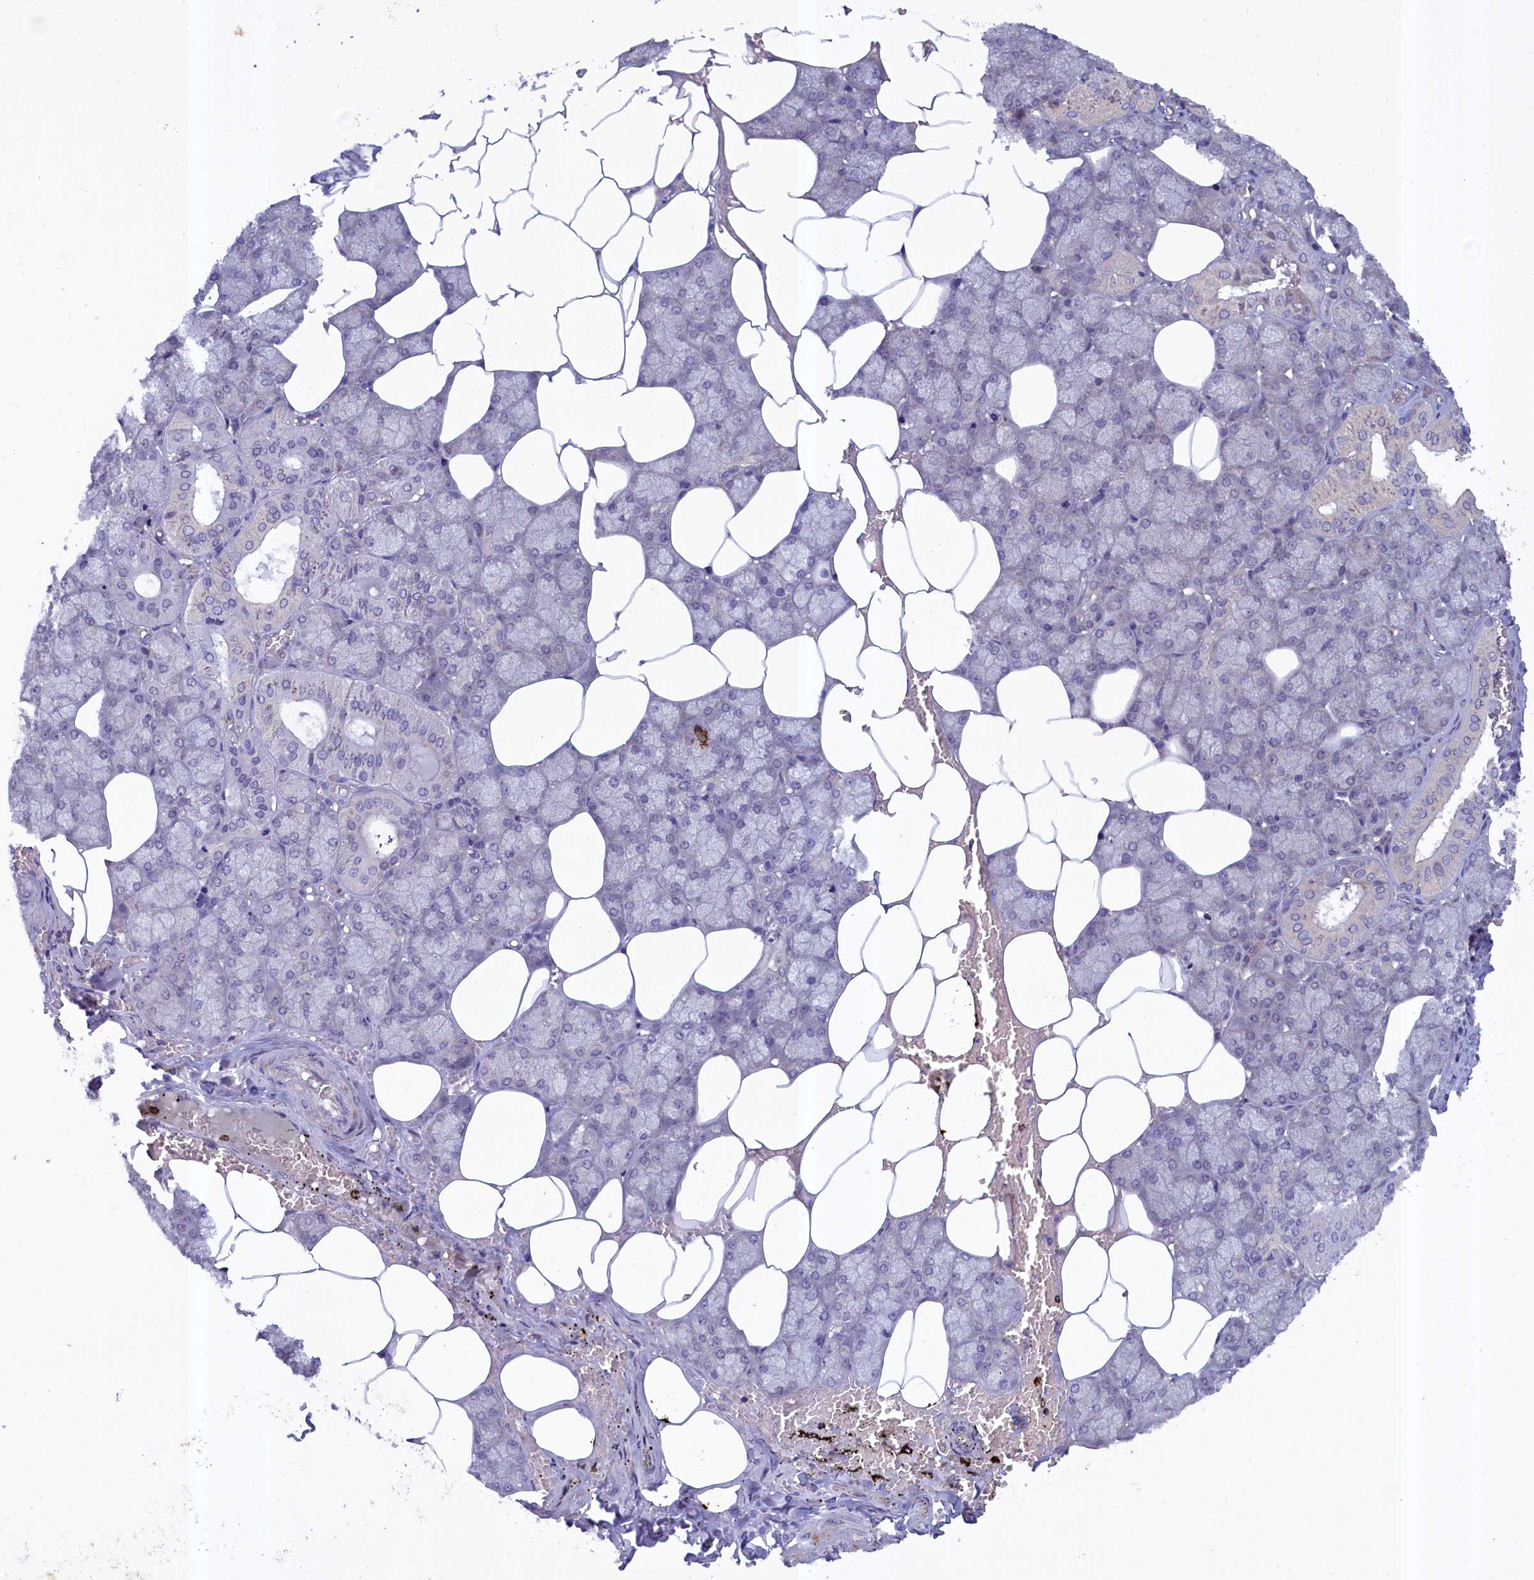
{"staining": {"intensity": "weak", "quantity": "25%-75%", "location": "cytoplasmic/membranous"}, "tissue": "salivary gland", "cell_type": "Glandular cells", "image_type": "normal", "snomed": [{"axis": "morphology", "description": "Normal tissue, NOS"}, {"axis": "topography", "description": "Salivary gland"}], "caption": "Protein analysis of benign salivary gland exhibits weak cytoplasmic/membranous staining in approximately 25%-75% of glandular cells.", "gene": "NUBP1", "patient": {"sex": "male", "age": 62}}